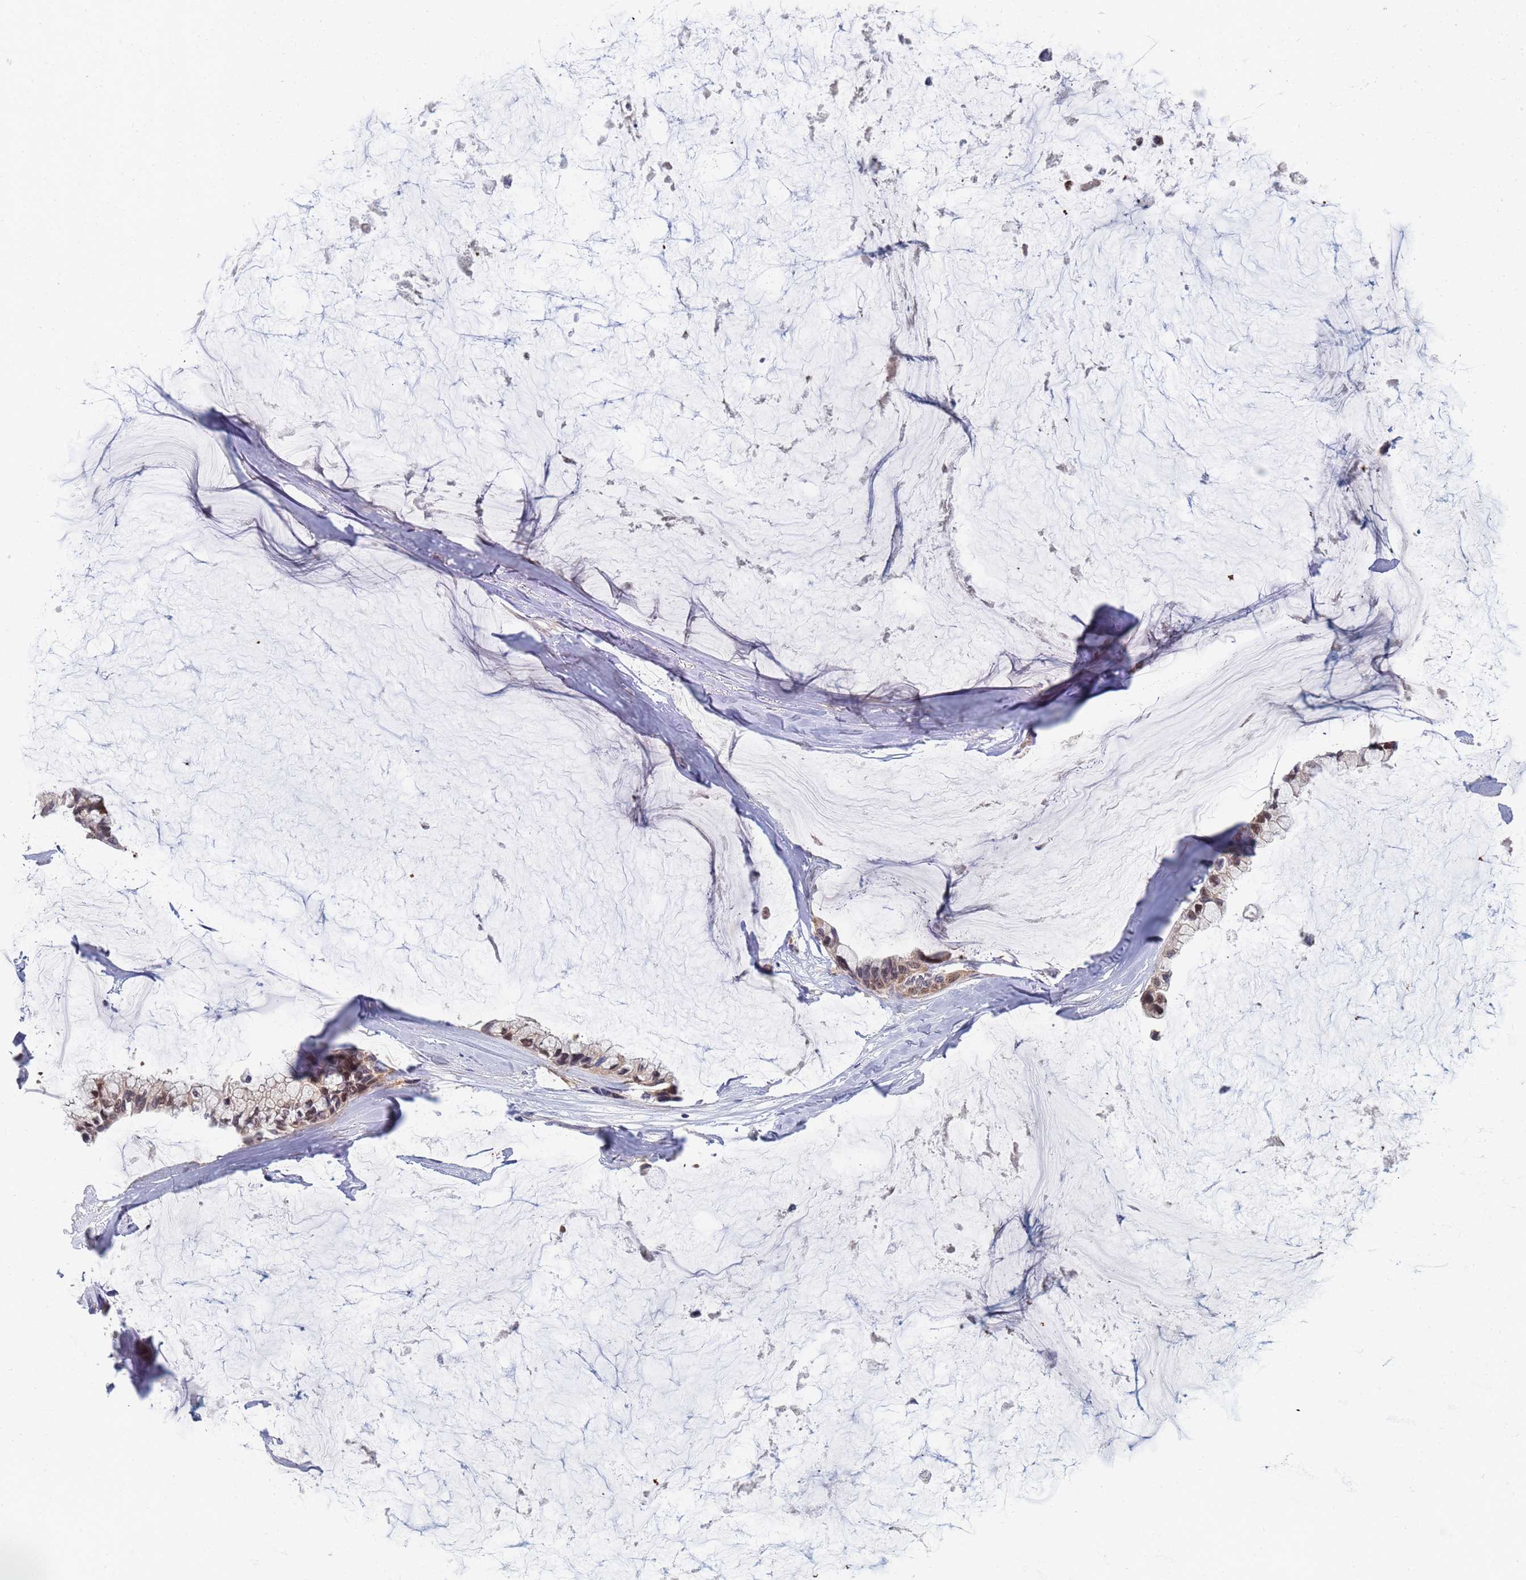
{"staining": {"intensity": "weak", "quantity": ">75%", "location": "cytoplasmic/membranous,nuclear"}, "tissue": "ovarian cancer", "cell_type": "Tumor cells", "image_type": "cancer", "snomed": [{"axis": "morphology", "description": "Cystadenocarcinoma, mucinous, NOS"}, {"axis": "topography", "description": "Ovary"}], "caption": "Ovarian mucinous cystadenocarcinoma tissue exhibits weak cytoplasmic/membranous and nuclear expression in approximately >75% of tumor cells", "gene": "ENOSF1", "patient": {"sex": "female", "age": 39}}